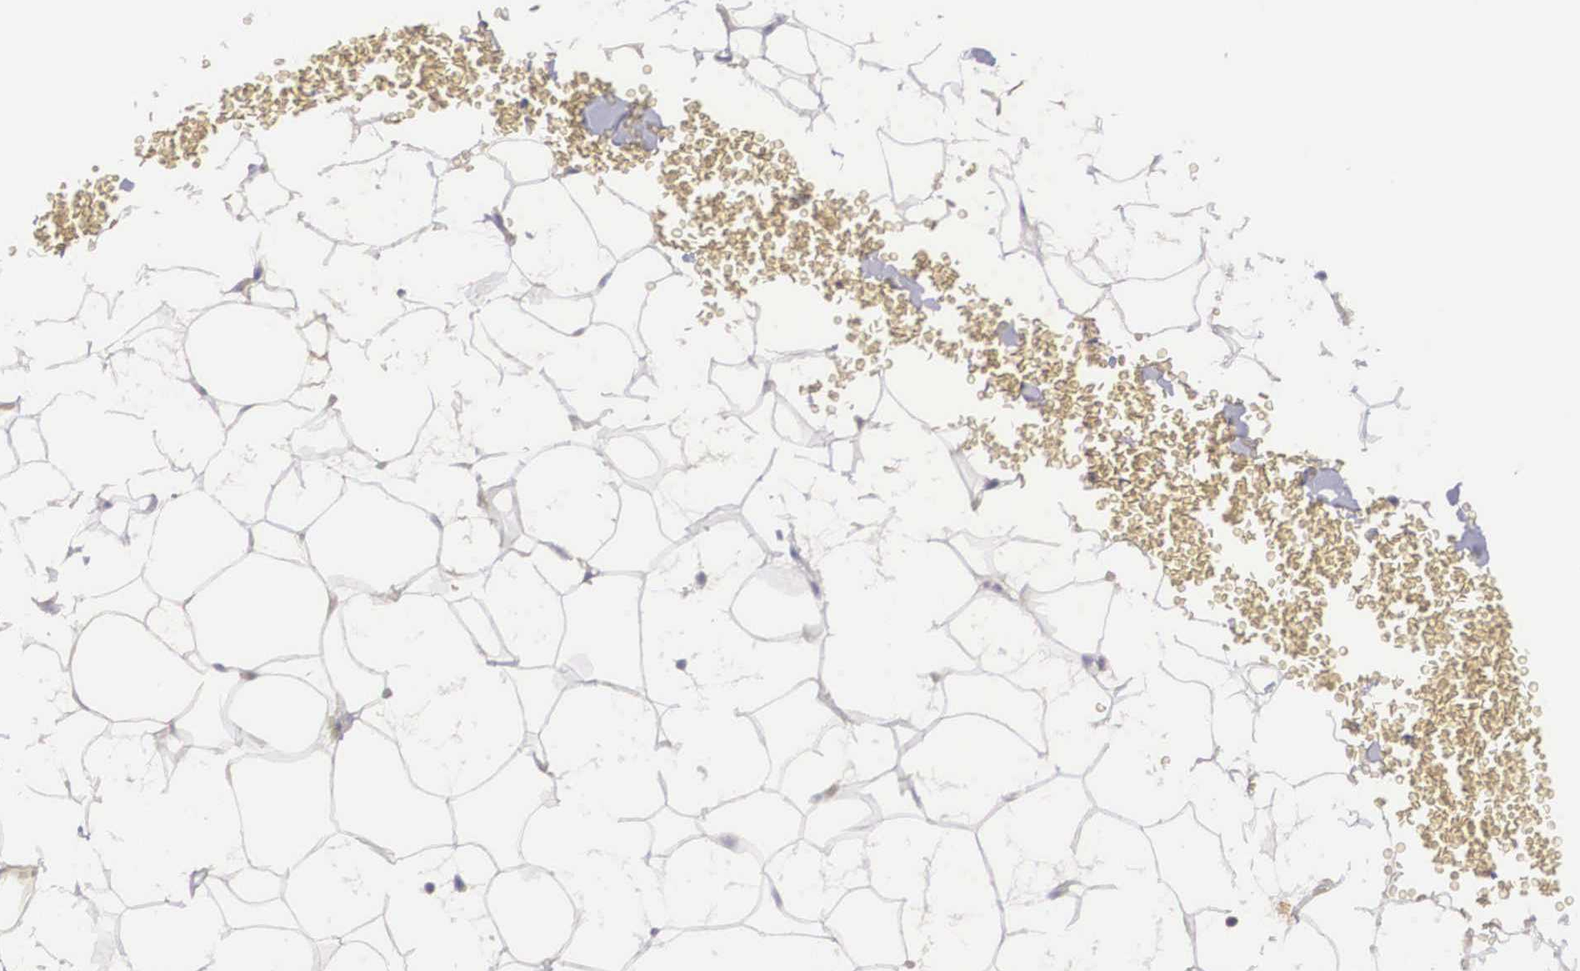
{"staining": {"intensity": "negative", "quantity": "none", "location": "none"}, "tissue": "adipose tissue", "cell_type": "Adipocytes", "image_type": "normal", "snomed": [{"axis": "morphology", "description": "Normal tissue, NOS"}, {"axis": "morphology", "description": "Inflammation, NOS"}, {"axis": "topography", "description": "Lymph node"}, {"axis": "topography", "description": "Peripheral nerve tissue"}], "caption": "DAB (3,3'-diaminobenzidine) immunohistochemical staining of benign adipose tissue displays no significant expression in adipocytes. The staining is performed using DAB (3,3'-diaminobenzidine) brown chromogen with nuclei counter-stained in using hematoxylin.", "gene": "NREP", "patient": {"sex": "male", "age": 52}}